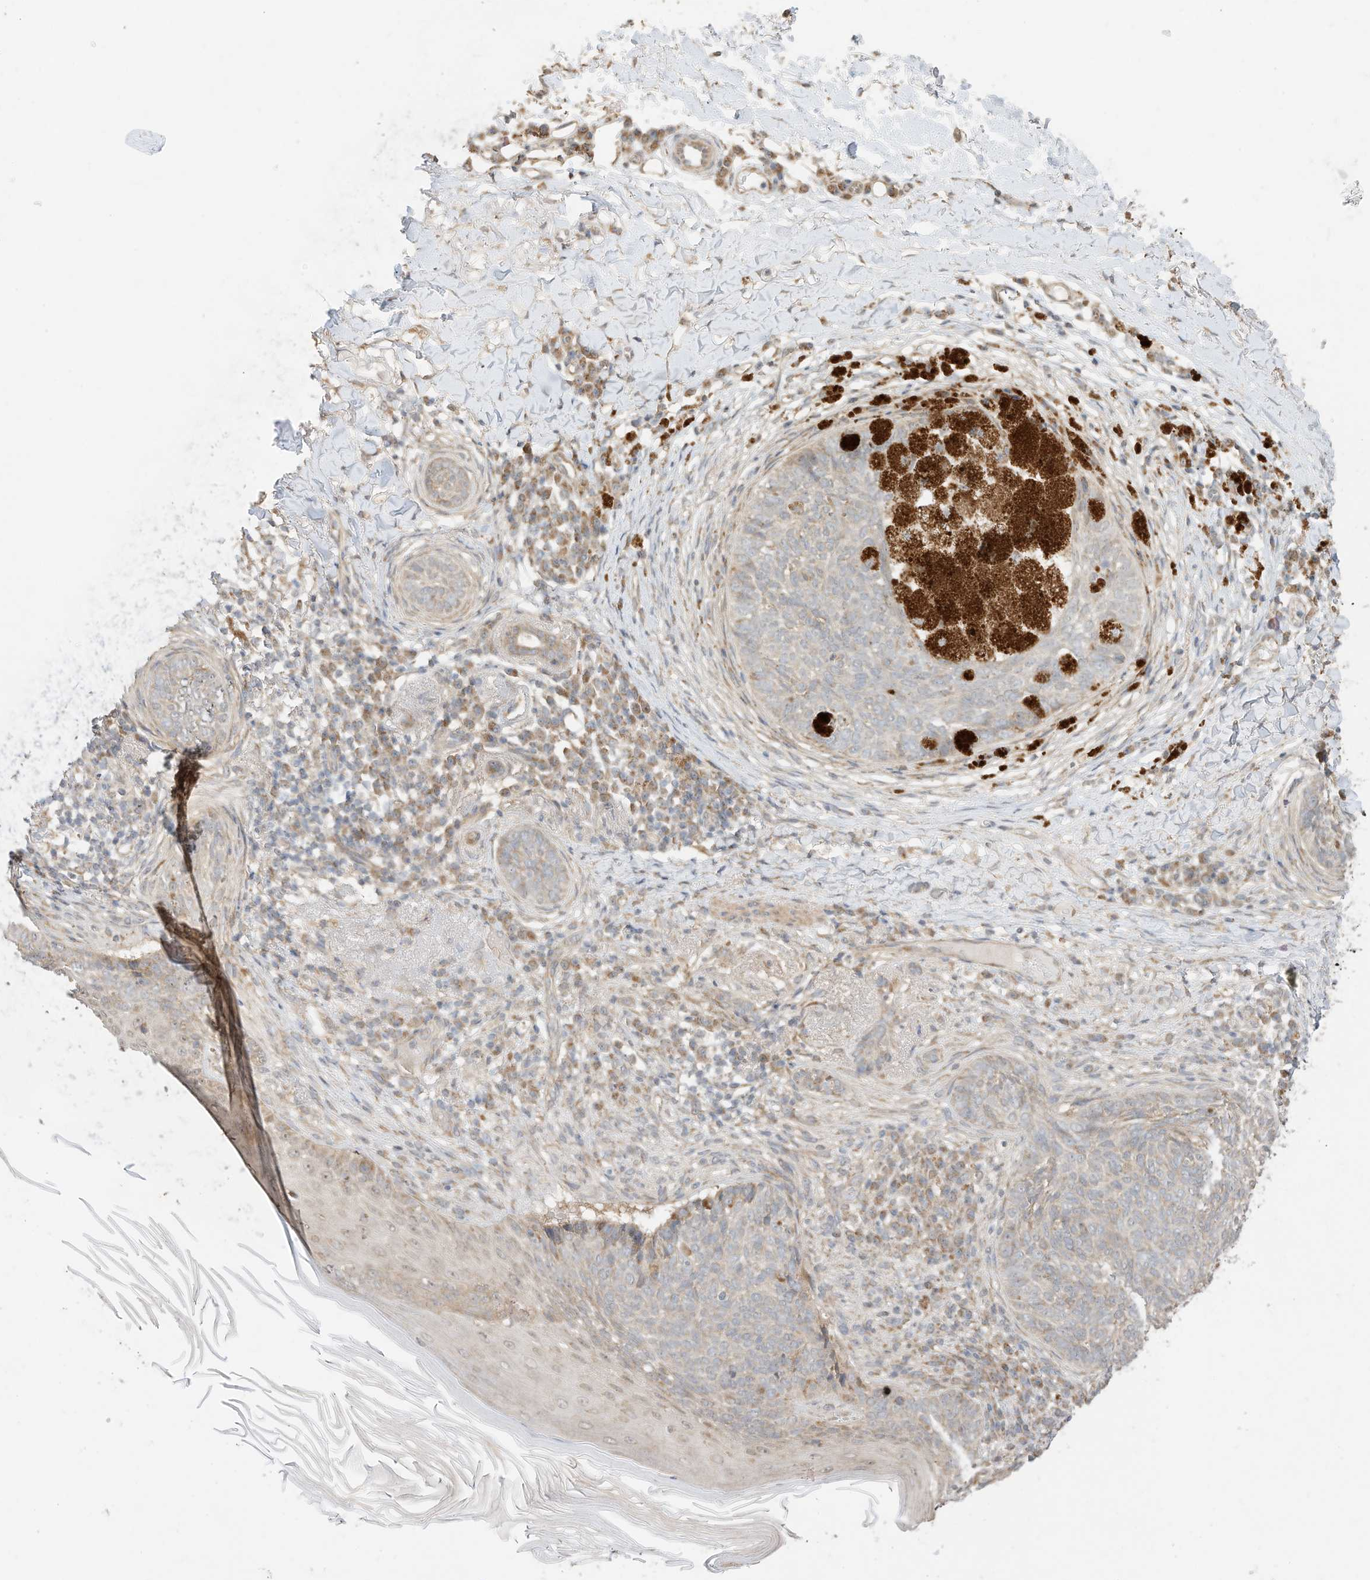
{"staining": {"intensity": "weak", "quantity": "<25%", "location": "cytoplasmic/membranous"}, "tissue": "skin cancer", "cell_type": "Tumor cells", "image_type": "cancer", "snomed": [{"axis": "morphology", "description": "Basal cell carcinoma"}, {"axis": "topography", "description": "Skin"}], "caption": "This histopathology image is of skin cancer stained with immunohistochemistry to label a protein in brown with the nuclei are counter-stained blue. There is no expression in tumor cells.", "gene": "CAGE1", "patient": {"sex": "male", "age": 85}}